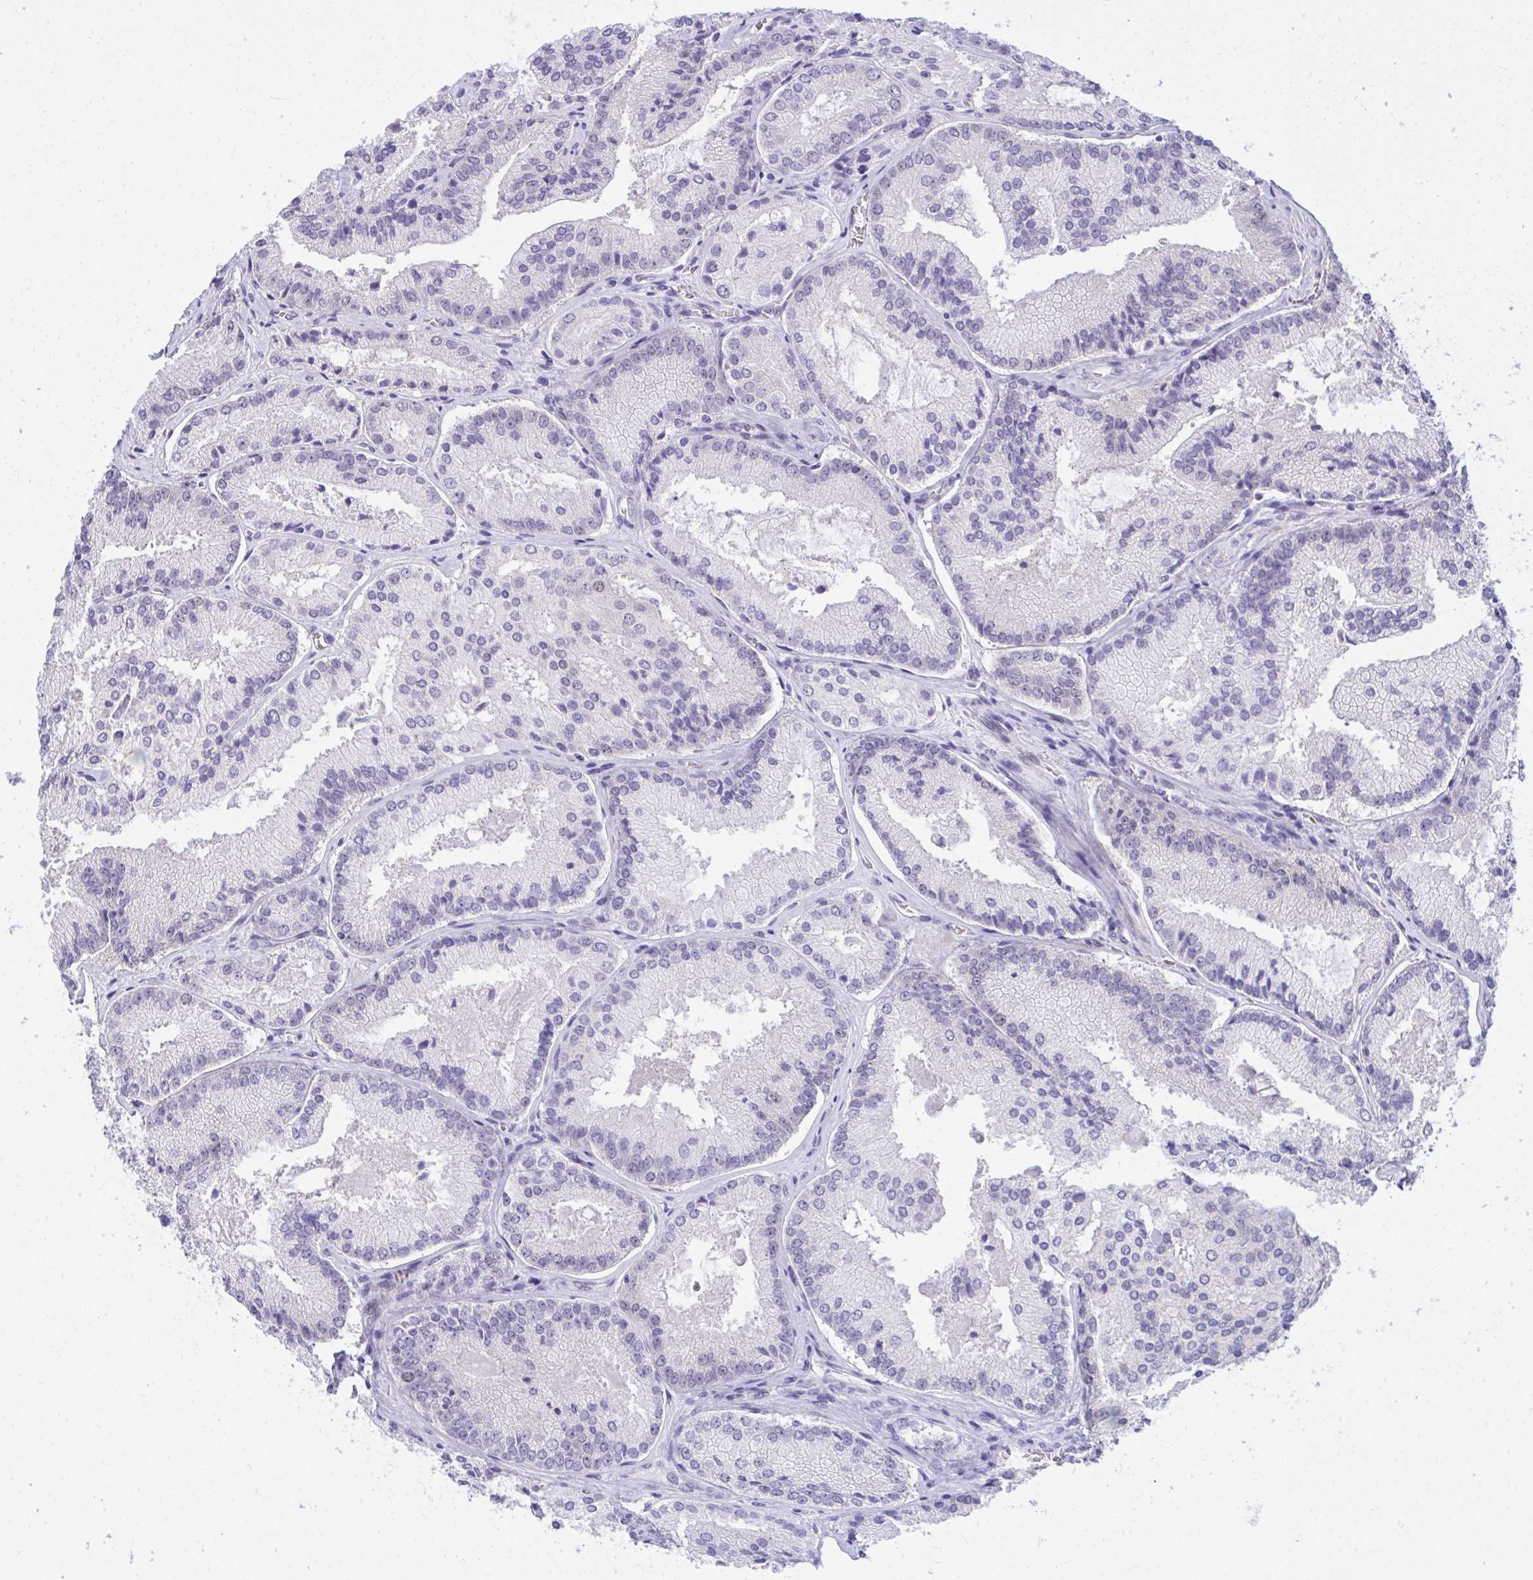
{"staining": {"intensity": "negative", "quantity": "none", "location": "none"}, "tissue": "prostate cancer", "cell_type": "Tumor cells", "image_type": "cancer", "snomed": [{"axis": "morphology", "description": "Adenocarcinoma, High grade"}, {"axis": "topography", "description": "Prostate"}], "caption": "This histopathology image is of adenocarcinoma (high-grade) (prostate) stained with immunohistochemistry (IHC) to label a protein in brown with the nuclei are counter-stained blue. There is no staining in tumor cells. (IHC, brightfield microscopy, high magnification).", "gene": "TEAD4", "patient": {"sex": "male", "age": 73}}